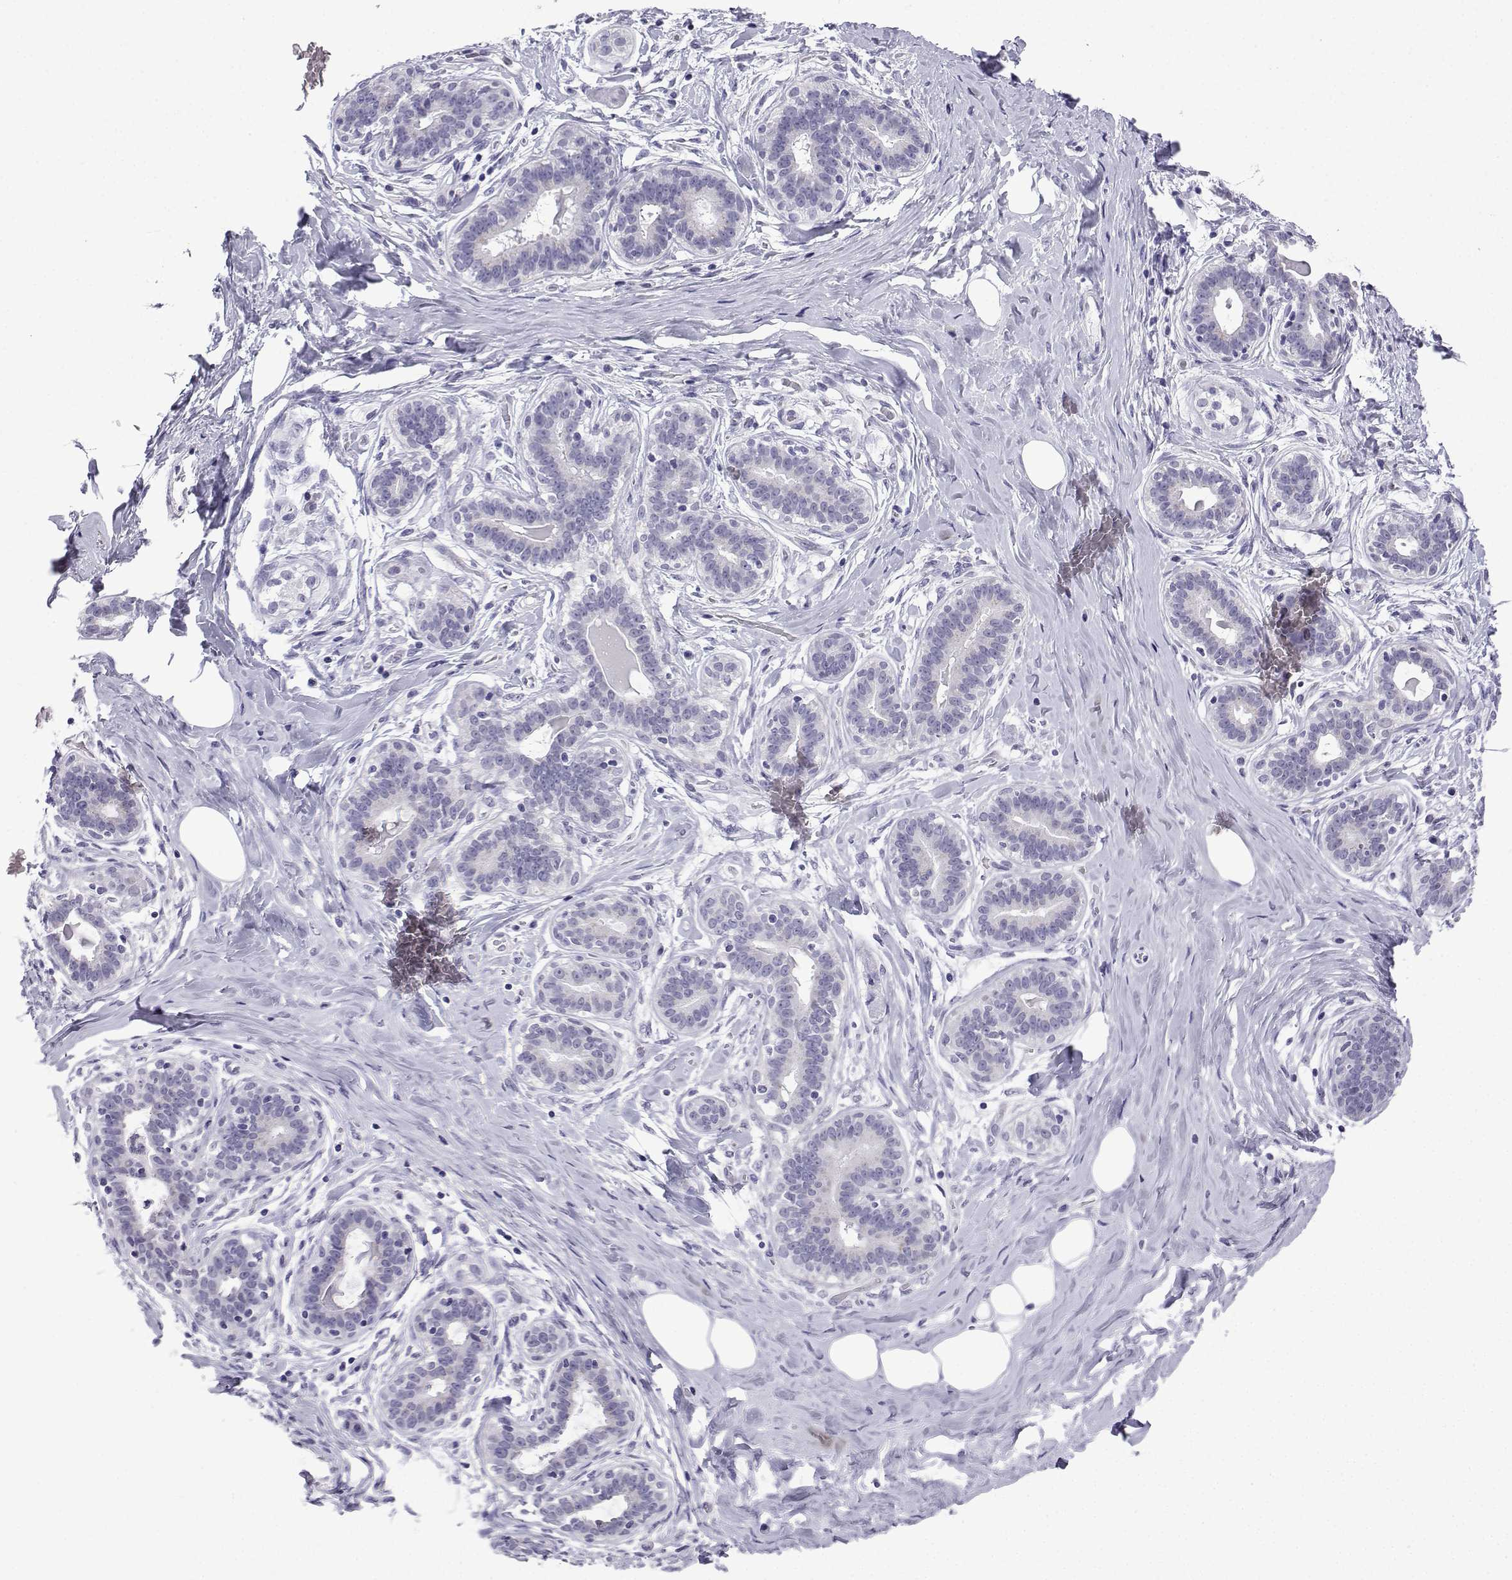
{"staining": {"intensity": "negative", "quantity": "none", "location": "none"}, "tissue": "breast", "cell_type": "Adipocytes", "image_type": "normal", "snomed": [{"axis": "morphology", "description": "Normal tissue, NOS"}, {"axis": "topography", "description": "Skin"}, {"axis": "topography", "description": "Breast"}], "caption": "DAB (3,3'-diaminobenzidine) immunohistochemical staining of benign breast exhibits no significant staining in adipocytes. Nuclei are stained in blue.", "gene": "ACRBP", "patient": {"sex": "female", "age": 43}}